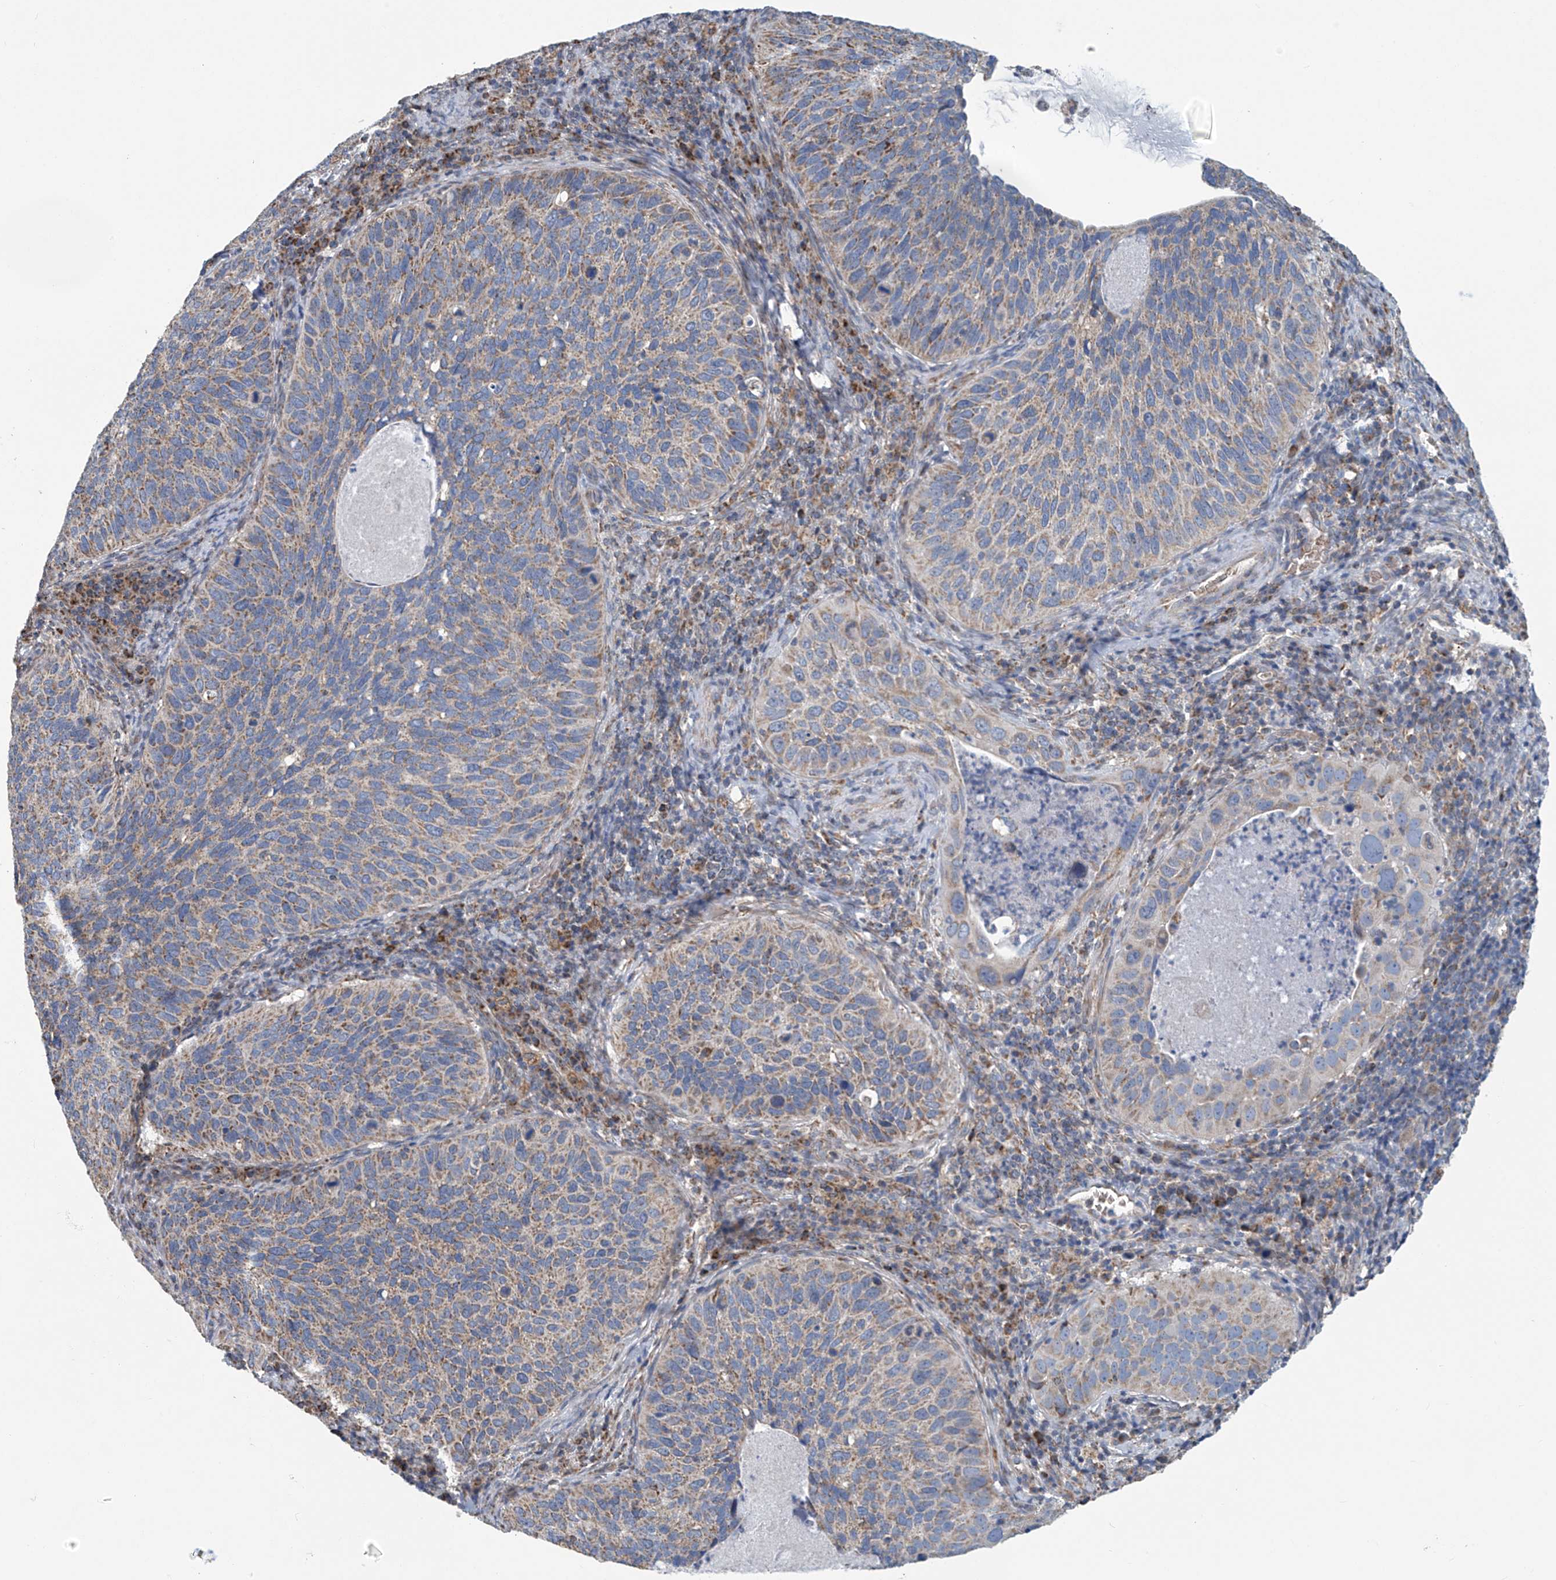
{"staining": {"intensity": "weak", "quantity": ">75%", "location": "cytoplasmic/membranous"}, "tissue": "cervical cancer", "cell_type": "Tumor cells", "image_type": "cancer", "snomed": [{"axis": "morphology", "description": "Squamous cell carcinoma, NOS"}, {"axis": "topography", "description": "Cervix"}], "caption": "IHC staining of cervical cancer (squamous cell carcinoma), which displays low levels of weak cytoplasmic/membranous expression in about >75% of tumor cells indicating weak cytoplasmic/membranous protein positivity. The staining was performed using DAB (3,3'-diaminobenzidine) (brown) for protein detection and nuclei were counterstained in hematoxylin (blue).", "gene": "COMMD1", "patient": {"sex": "female", "age": 38}}